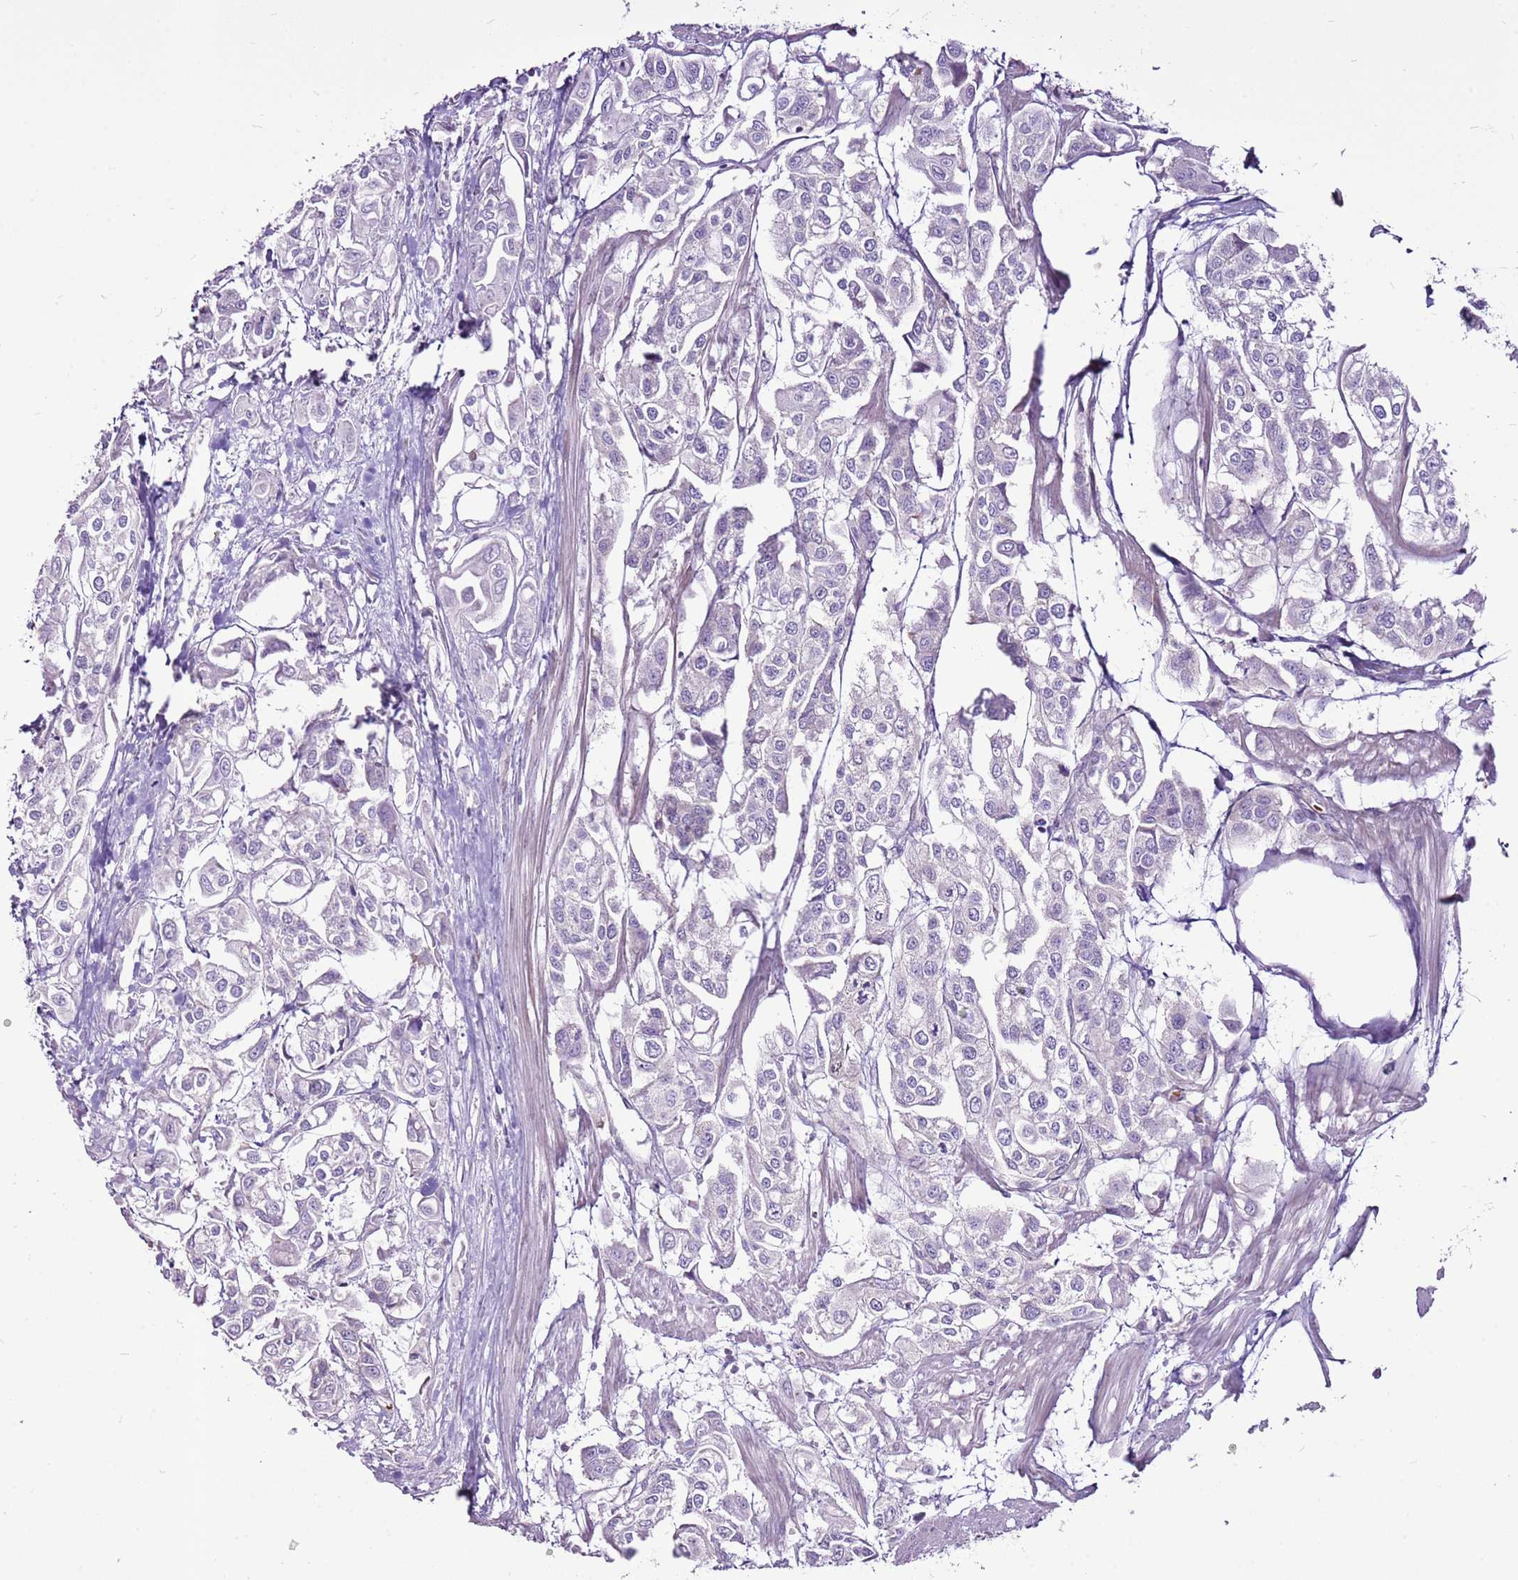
{"staining": {"intensity": "negative", "quantity": "none", "location": "none"}, "tissue": "urothelial cancer", "cell_type": "Tumor cells", "image_type": "cancer", "snomed": [{"axis": "morphology", "description": "Urothelial carcinoma, High grade"}, {"axis": "topography", "description": "Urinary bladder"}], "caption": "High magnification brightfield microscopy of urothelial carcinoma (high-grade) stained with DAB (3,3'-diaminobenzidine) (brown) and counterstained with hematoxylin (blue): tumor cells show no significant expression.", "gene": "CHAC2", "patient": {"sex": "male", "age": 67}}